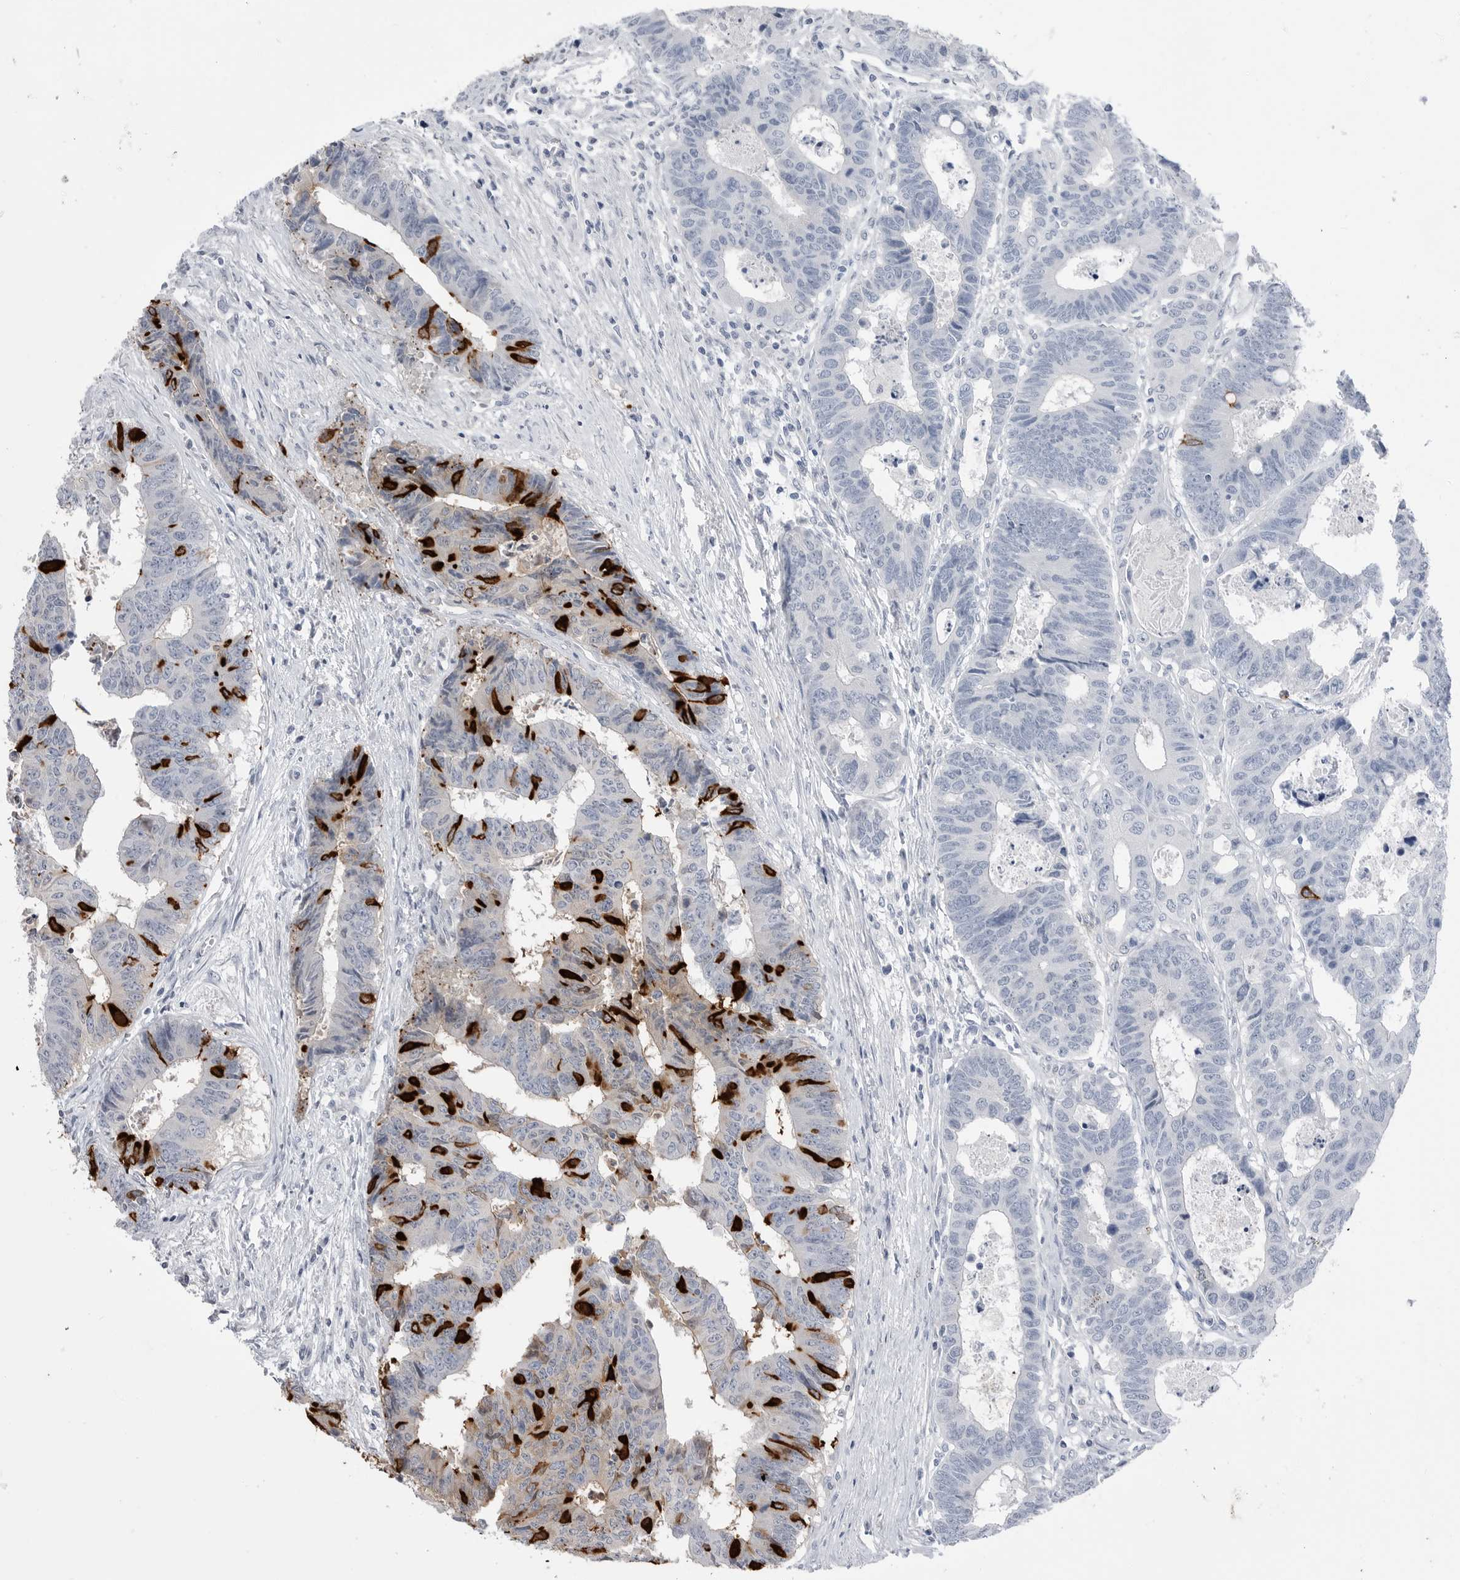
{"staining": {"intensity": "strong", "quantity": "<25%", "location": "cytoplasmic/membranous"}, "tissue": "colorectal cancer", "cell_type": "Tumor cells", "image_type": "cancer", "snomed": [{"axis": "morphology", "description": "Adenocarcinoma, NOS"}, {"axis": "topography", "description": "Rectum"}], "caption": "IHC histopathology image of neoplastic tissue: human colorectal cancer (adenocarcinoma) stained using immunohistochemistry reveals medium levels of strong protein expression localized specifically in the cytoplasmic/membranous of tumor cells, appearing as a cytoplasmic/membranous brown color.", "gene": "ABHD12", "patient": {"sex": "male", "age": 84}}